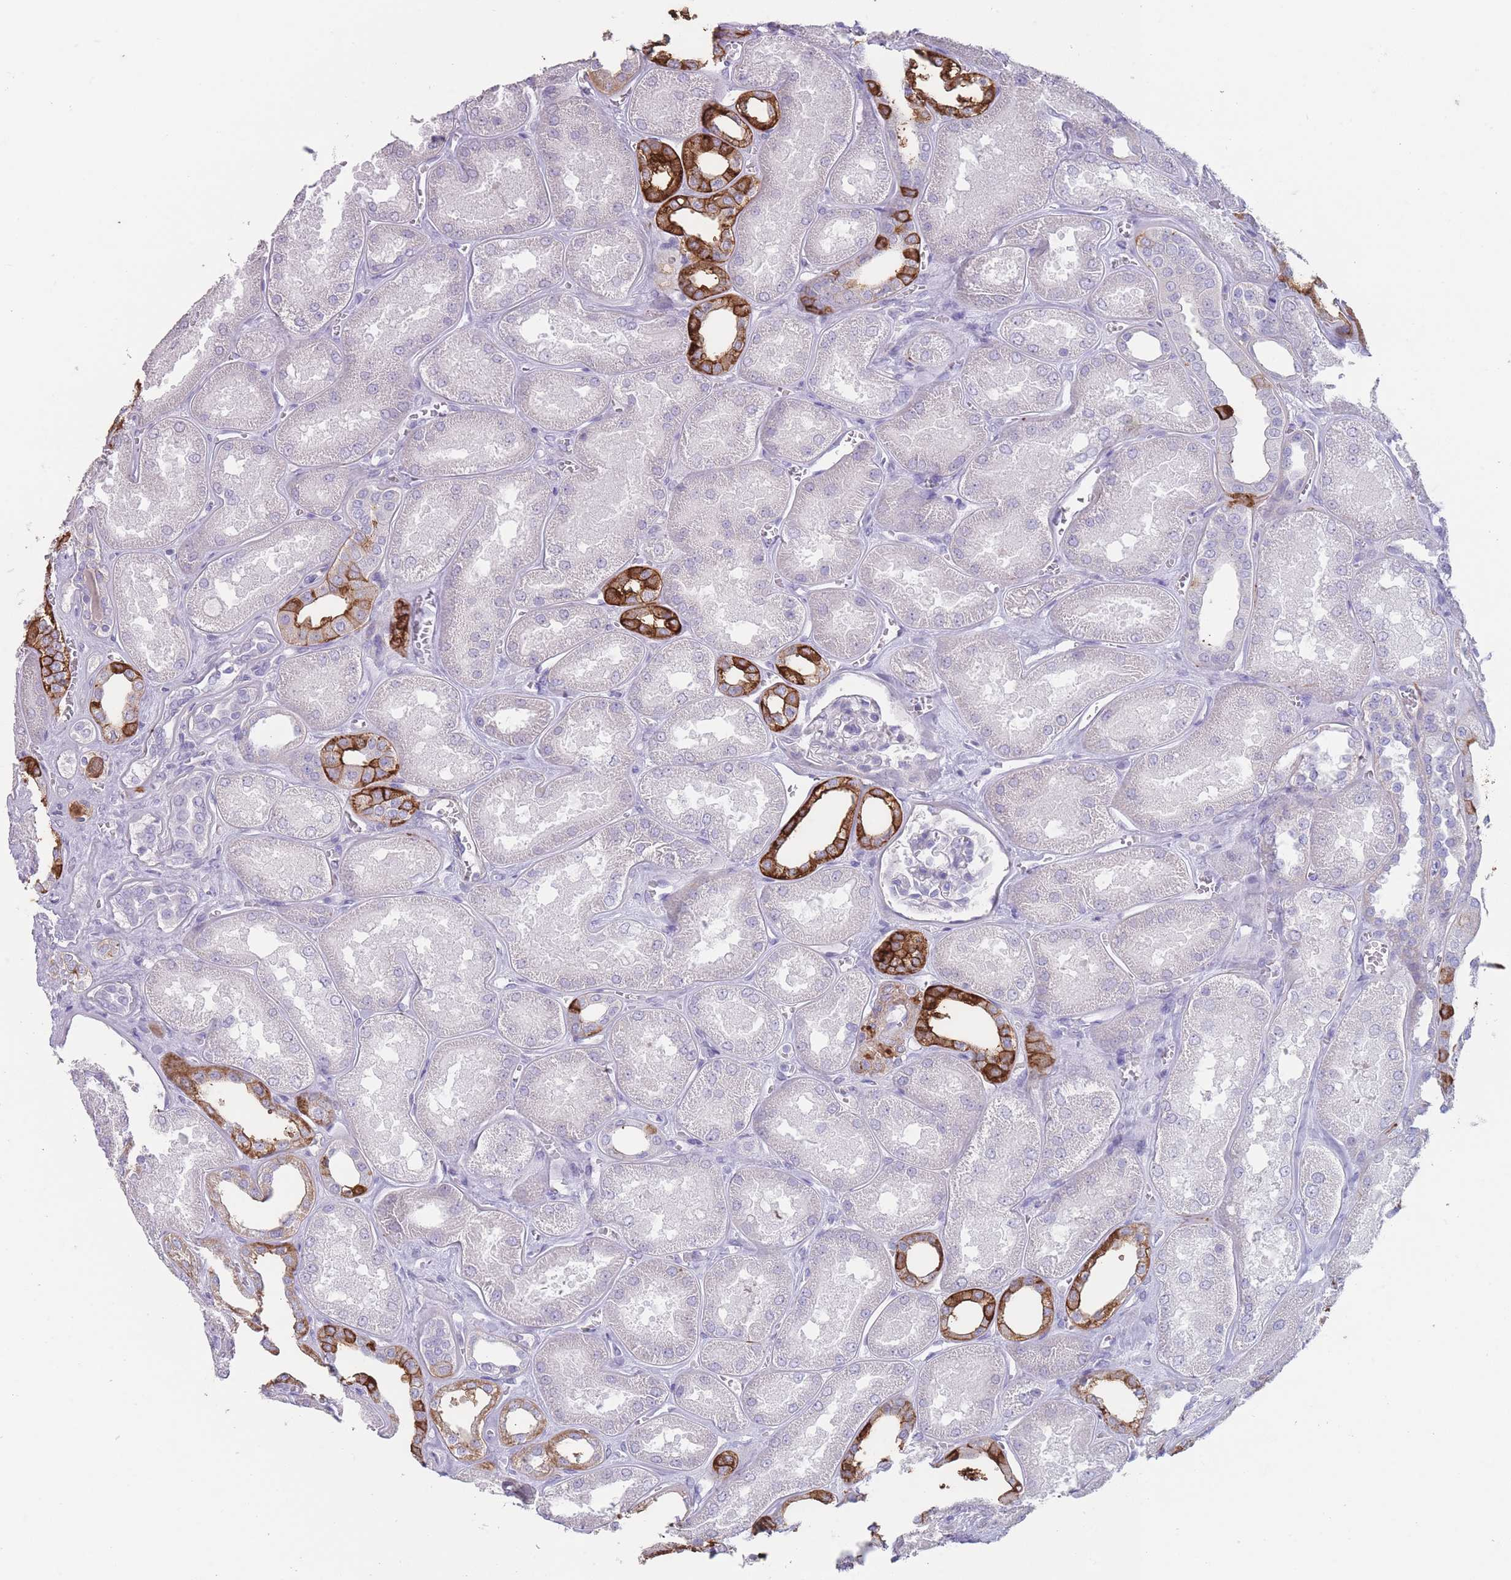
{"staining": {"intensity": "negative", "quantity": "none", "location": "none"}, "tissue": "kidney", "cell_type": "Cells in glomeruli", "image_type": "normal", "snomed": [{"axis": "morphology", "description": "Normal tissue, NOS"}, {"axis": "morphology", "description": "Adenocarcinoma, NOS"}, {"axis": "topography", "description": "Kidney"}], "caption": "High magnification brightfield microscopy of benign kidney stained with DAB (brown) and counterstained with hematoxylin (blue): cells in glomeruli show no significant staining.", "gene": "RHBG", "patient": {"sex": "female", "age": 68}}